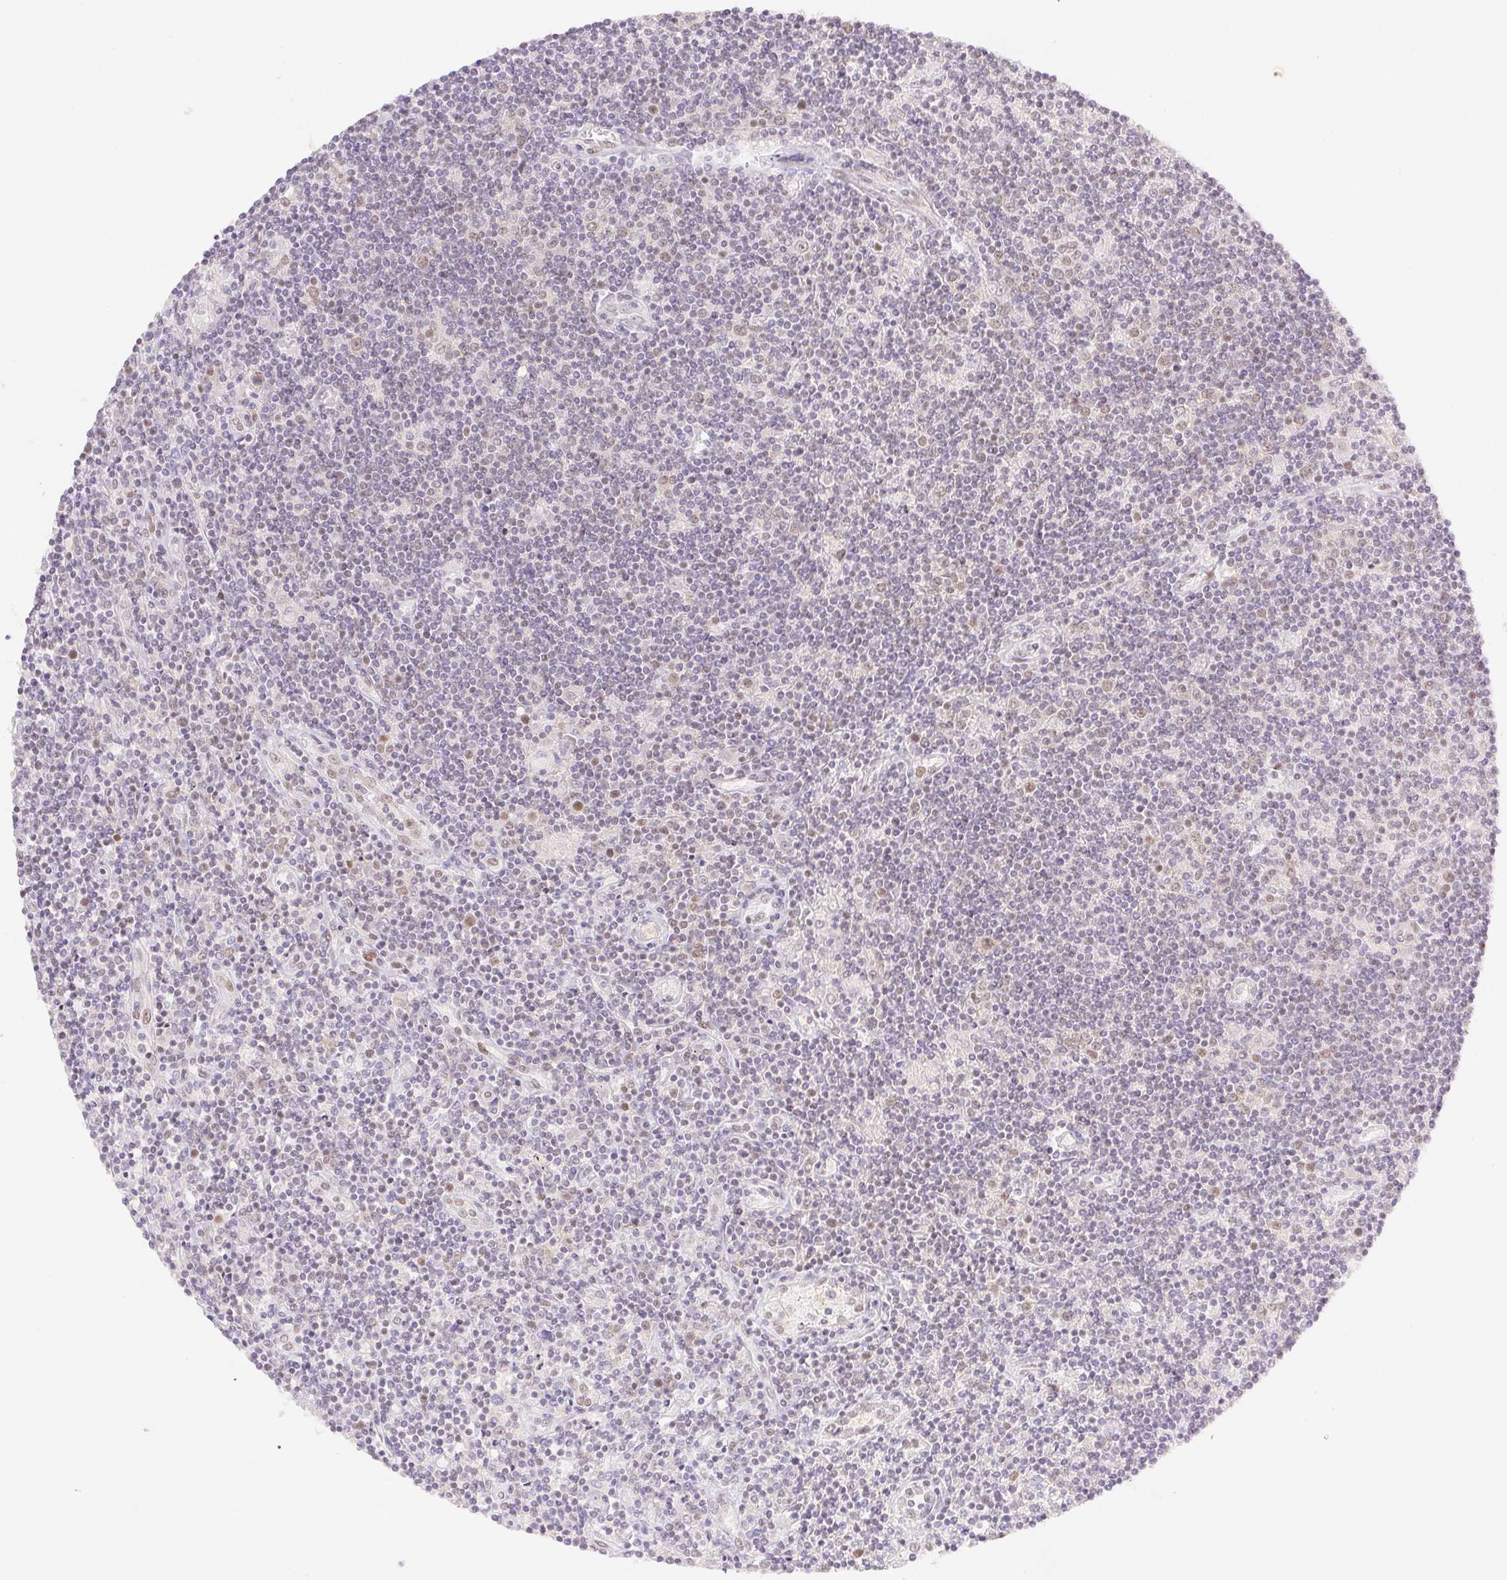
{"staining": {"intensity": "weak", "quantity": "25%-75%", "location": "nuclear"}, "tissue": "lymphoma", "cell_type": "Tumor cells", "image_type": "cancer", "snomed": [{"axis": "morphology", "description": "Hodgkin's disease, NOS"}, {"axis": "topography", "description": "Lymph node"}], "caption": "Protein staining displays weak nuclear expression in approximately 25%-75% of tumor cells in lymphoma. (DAB IHC with brightfield microscopy, high magnification).", "gene": "H2AZ2", "patient": {"sex": "male", "age": 40}}